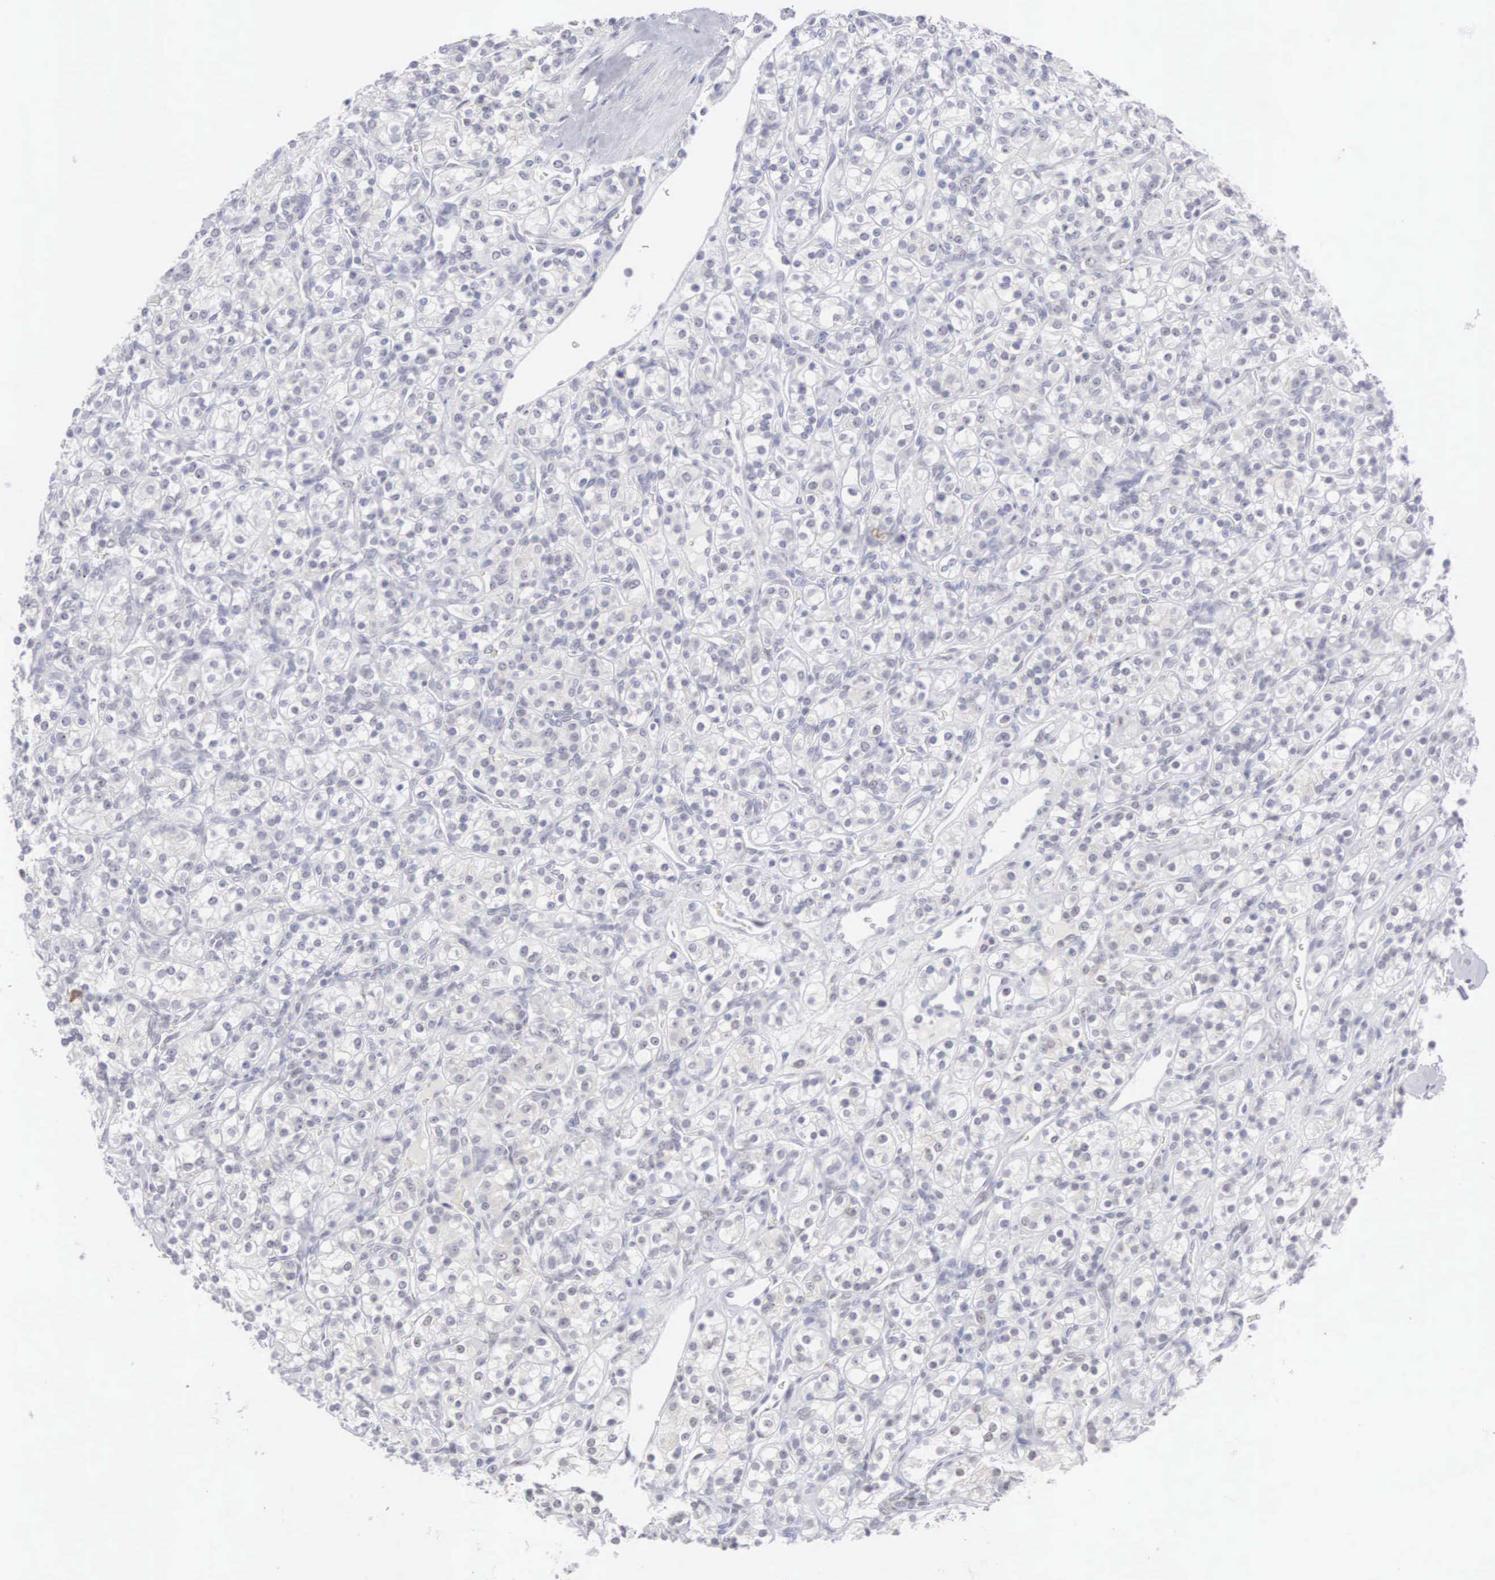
{"staining": {"intensity": "negative", "quantity": "none", "location": "none"}, "tissue": "renal cancer", "cell_type": "Tumor cells", "image_type": "cancer", "snomed": [{"axis": "morphology", "description": "Adenocarcinoma, NOS"}, {"axis": "topography", "description": "Kidney"}], "caption": "A histopathology image of renal adenocarcinoma stained for a protein reveals no brown staining in tumor cells.", "gene": "MNAT1", "patient": {"sex": "male", "age": 77}}